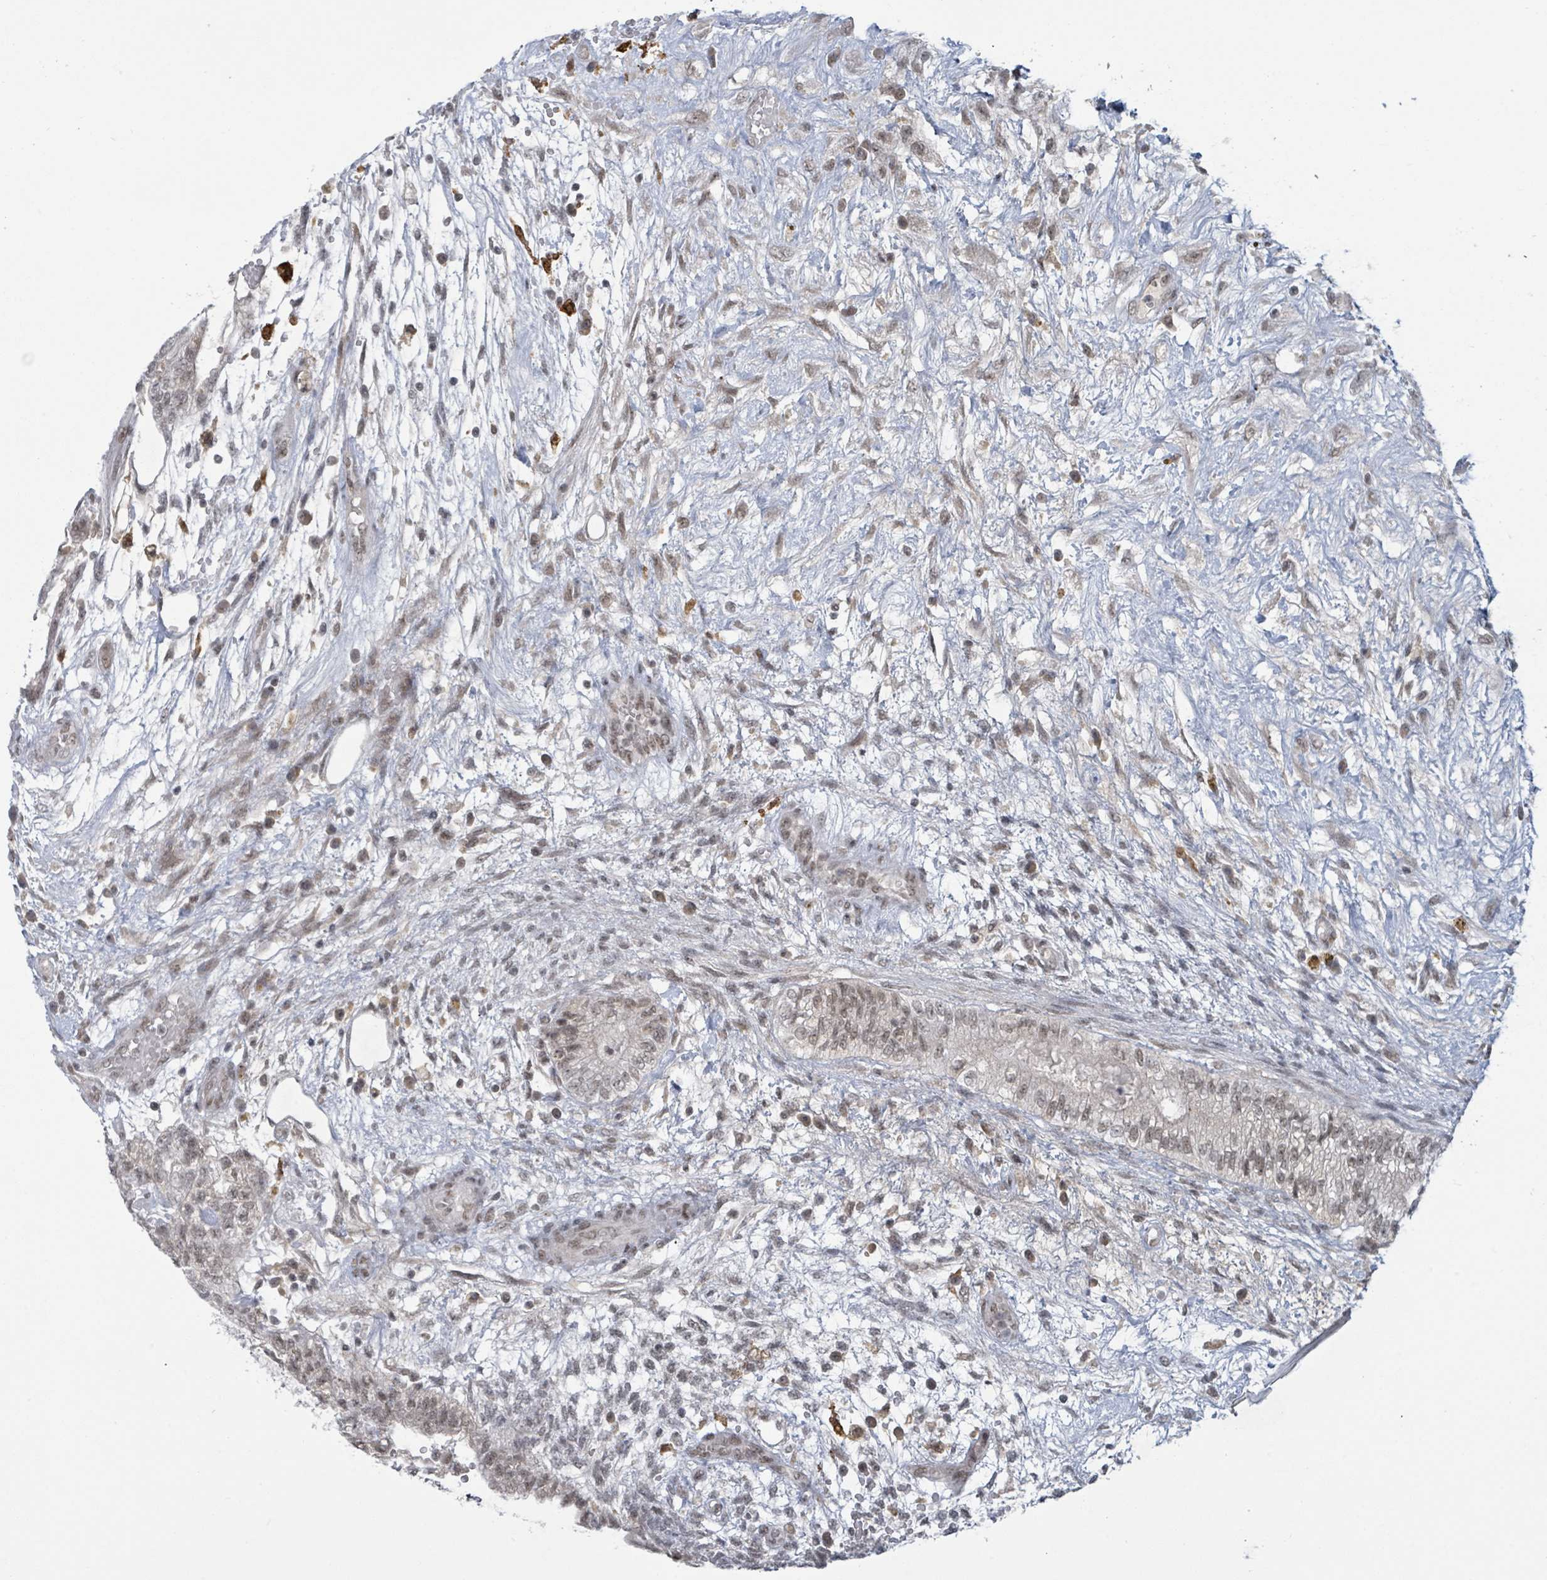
{"staining": {"intensity": "weak", "quantity": ">75%", "location": "nuclear"}, "tissue": "testis cancer", "cell_type": "Tumor cells", "image_type": "cancer", "snomed": [{"axis": "morphology", "description": "Normal tissue, NOS"}, {"axis": "morphology", "description": "Carcinoma, Embryonal, NOS"}, {"axis": "topography", "description": "Testis"}], "caption": "There is low levels of weak nuclear positivity in tumor cells of testis cancer (embryonal carcinoma), as demonstrated by immunohistochemical staining (brown color).", "gene": "BANP", "patient": {"sex": "male", "age": 32}}